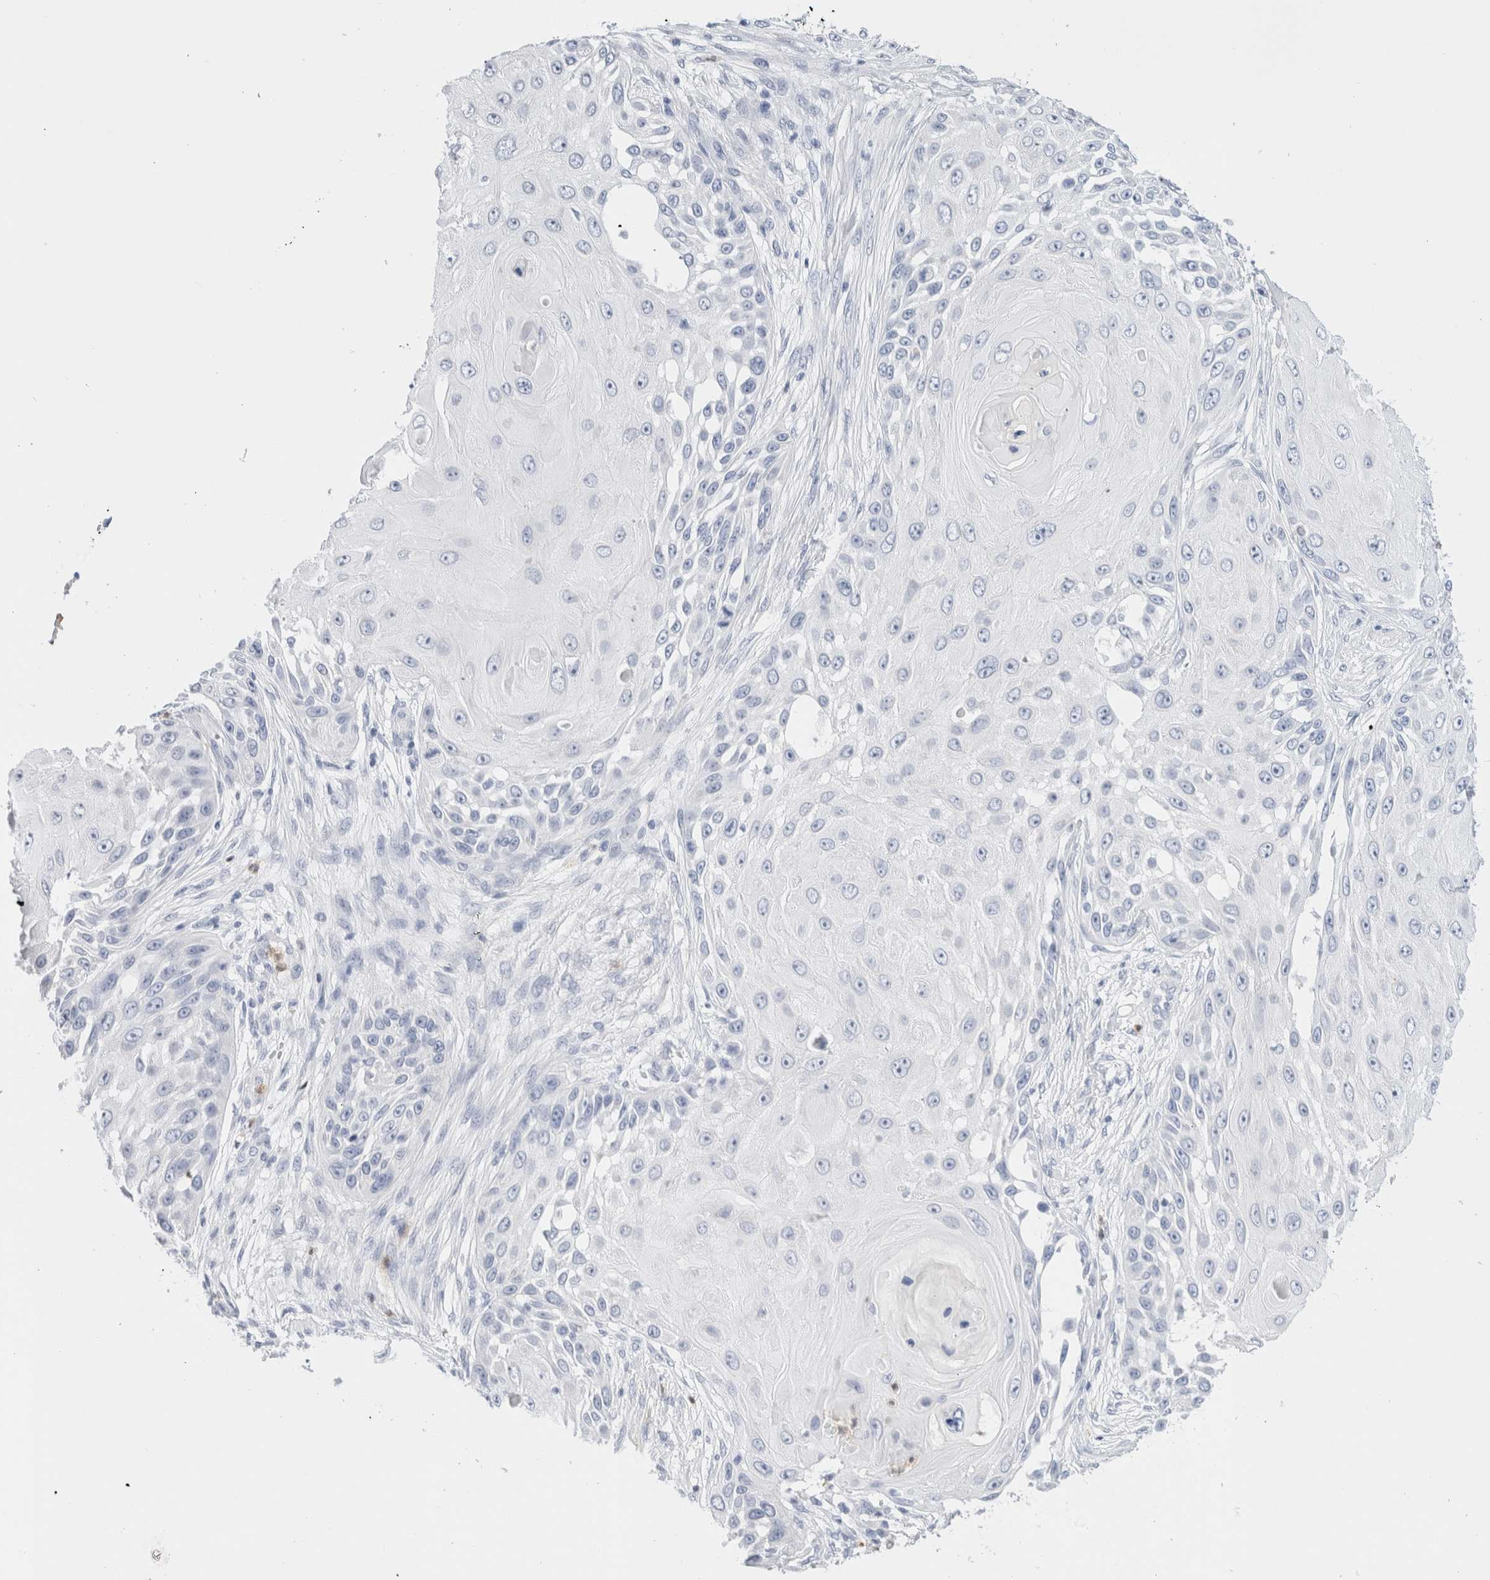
{"staining": {"intensity": "negative", "quantity": "none", "location": "none"}, "tissue": "skin cancer", "cell_type": "Tumor cells", "image_type": "cancer", "snomed": [{"axis": "morphology", "description": "Squamous cell carcinoma, NOS"}, {"axis": "topography", "description": "Skin"}], "caption": "The micrograph shows no staining of tumor cells in squamous cell carcinoma (skin). (DAB immunohistochemistry (IHC) with hematoxylin counter stain).", "gene": "ARG1", "patient": {"sex": "female", "age": 44}}